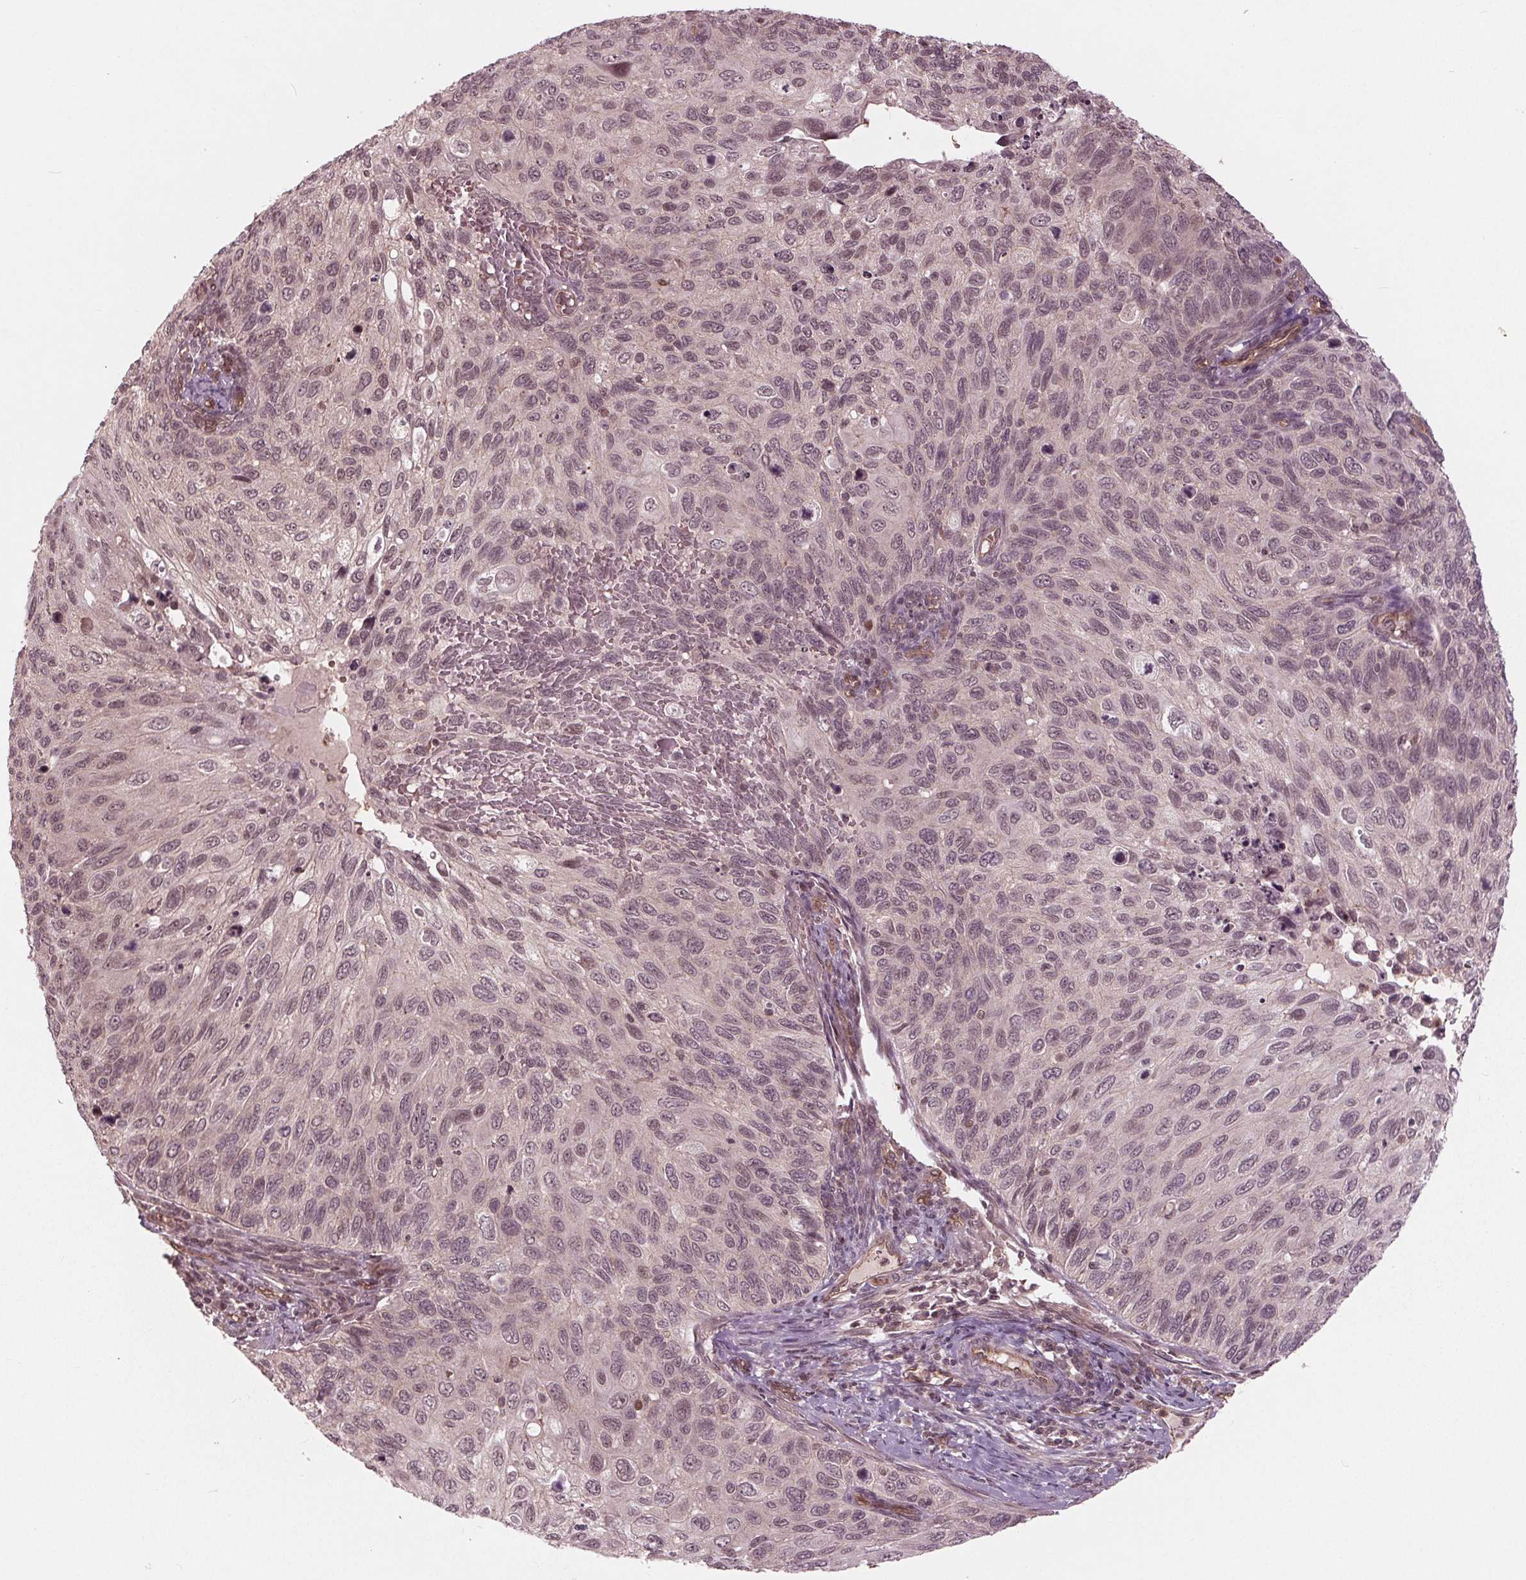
{"staining": {"intensity": "weak", "quantity": "25%-75%", "location": "nuclear"}, "tissue": "cervical cancer", "cell_type": "Tumor cells", "image_type": "cancer", "snomed": [{"axis": "morphology", "description": "Squamous cell carcinoma, NOS"}, {"axis": "topography", "description": "Cervix"}], "caption": "Cervical cancer stained for a protein displays weak nuclear positivity in tumor cells. The protein is shown in brown color, while the nuclei are stained blue.", "gene": "BTBD1", "patient": {"sex": "female", "age": 70}}